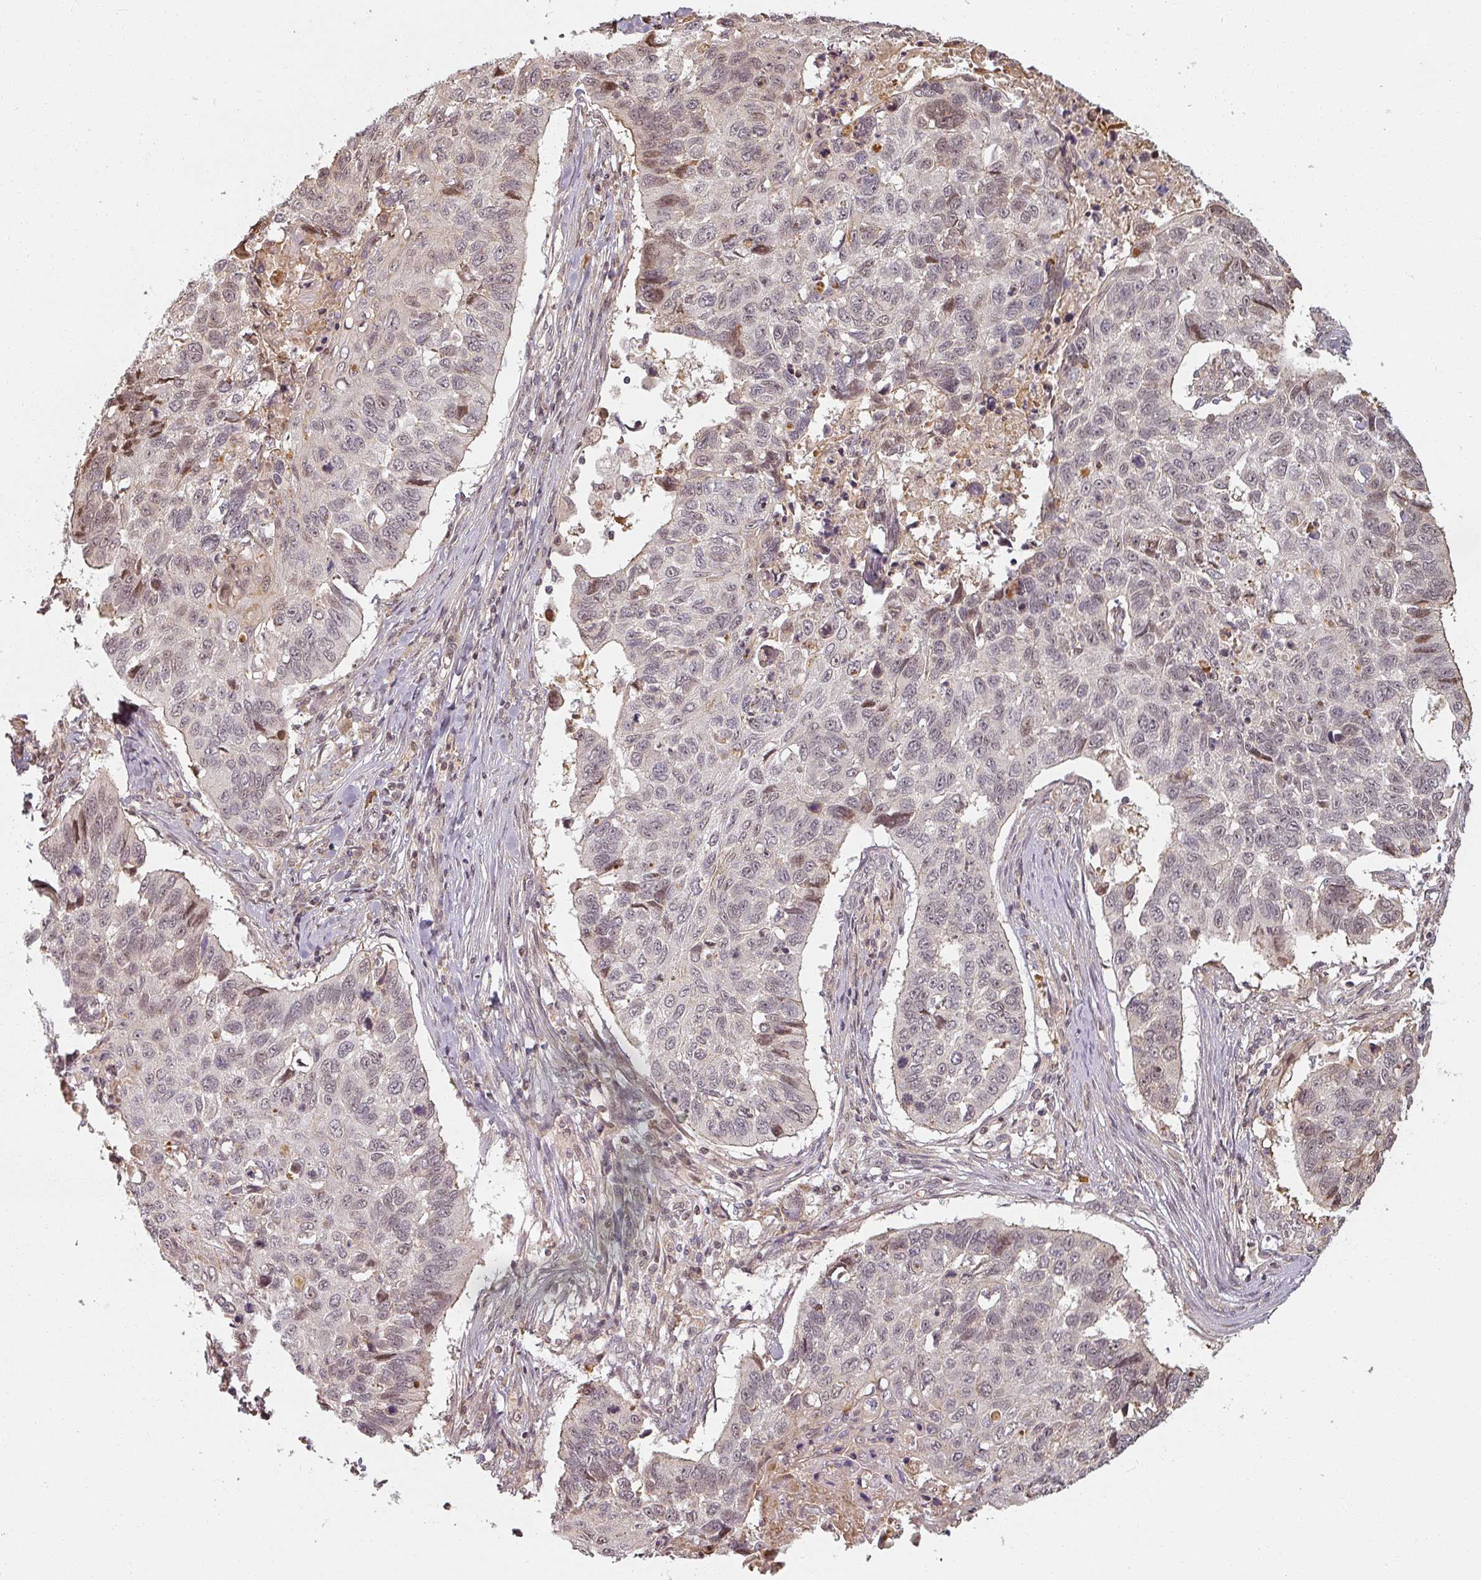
{"staining": {"intensity": "moderate", "quantity": "<25%", "location": "nuclear"}, "tissue": "lung cancer", "cell_type": "Tumor cells", "image_type": "cancer", "snomed": [{"axis": "morphology", "description": "Squamous cell carcinoma, NOS"}, {"axis": "topography", "description": "Lung"}], "caption": "Lung squamous cell carcinoma tissue displays moderate nuclear expression in about <25% of tumor cells", "gene": "MED19", "patient": {"sex": "male", "age": 62}}